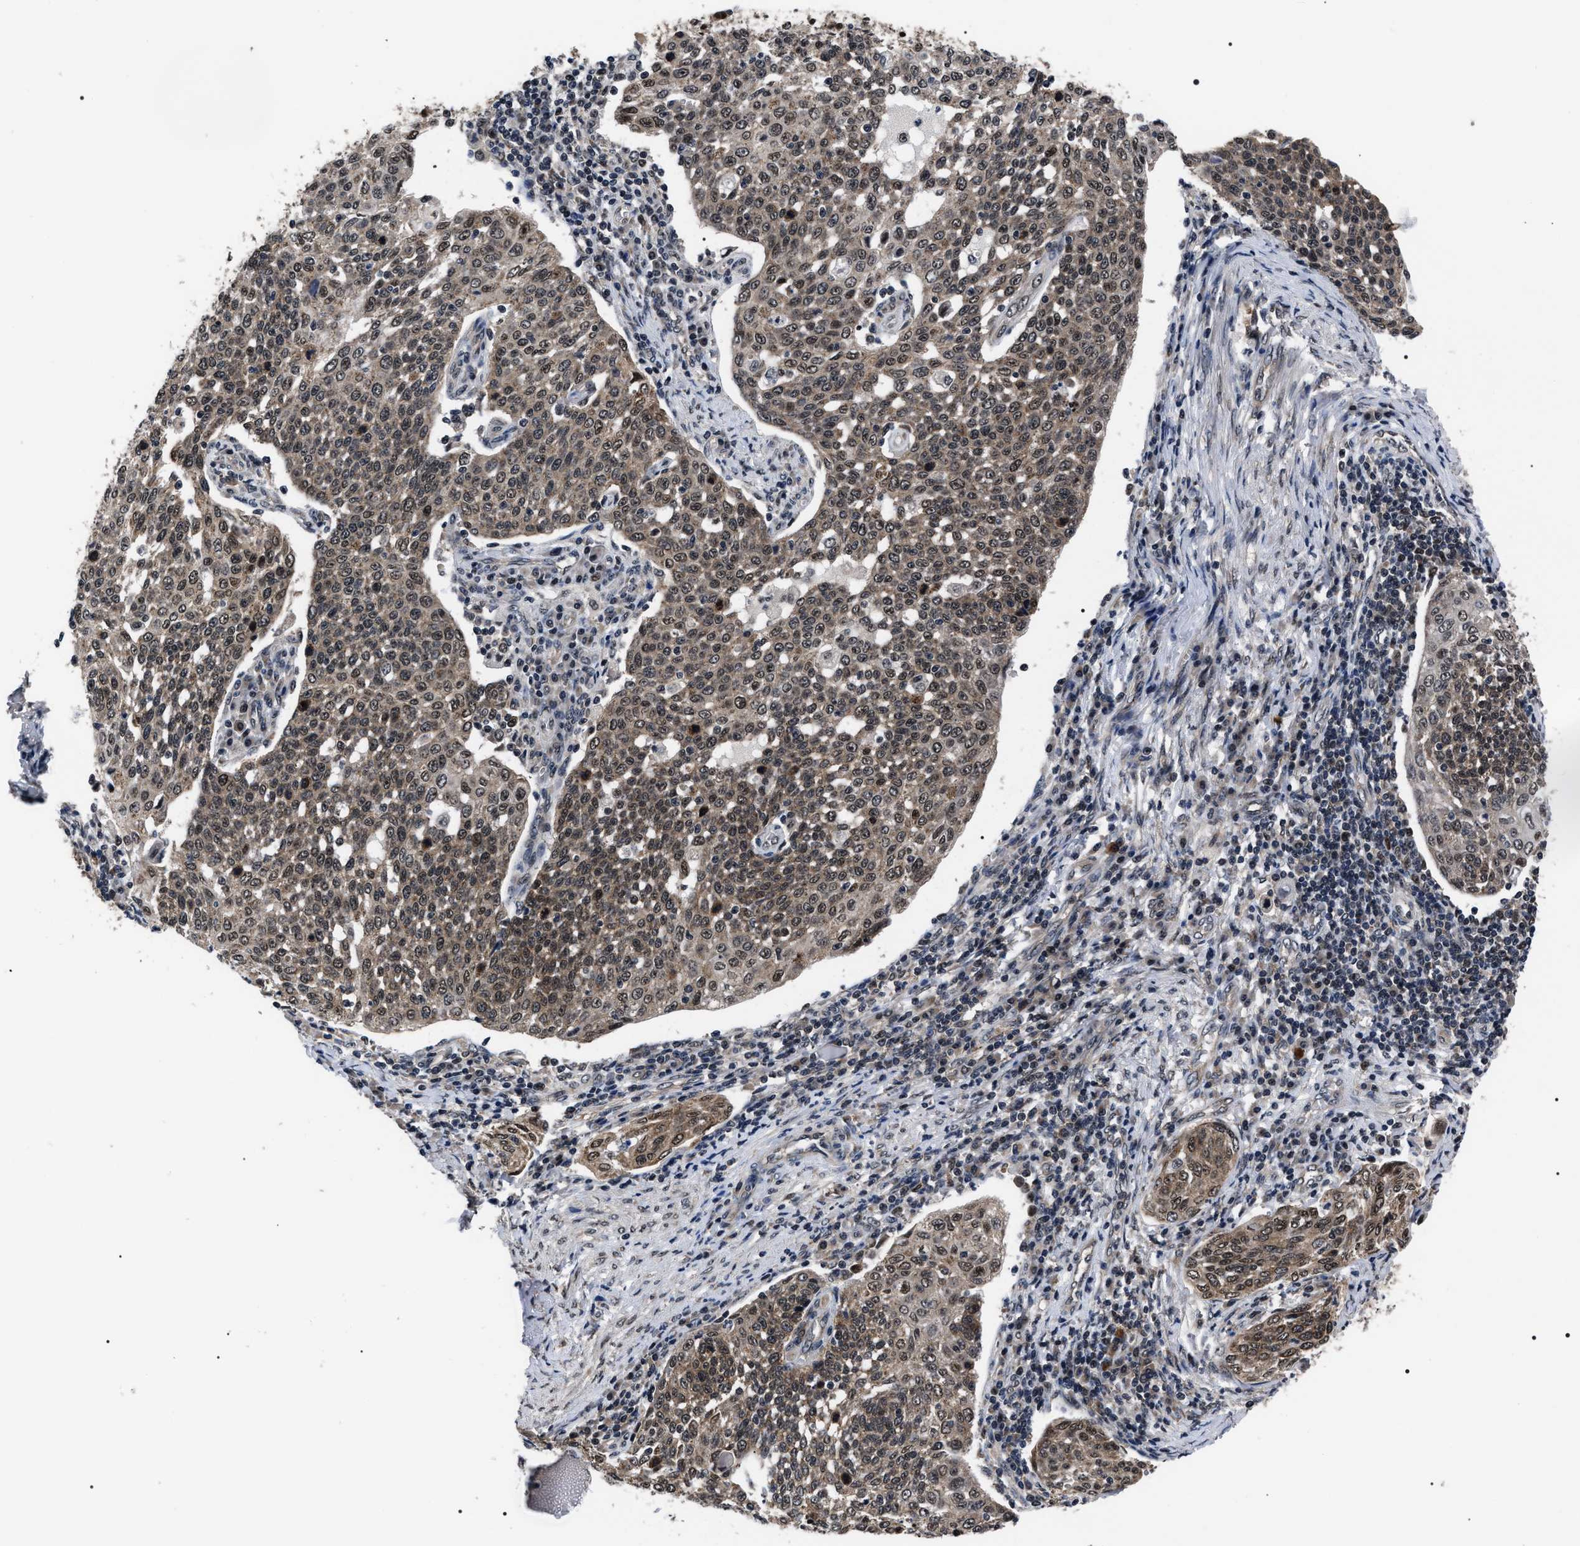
{"staining": {"intensity": "moderate", "quantity": ">75%", "location": "cytoplasmic/membranous,nuclear"}, "tissue": "cervical cancer", "cell_type": "Tumor cells", "image_type": "cancer", "snomed": [{"axis": "morphology", "description": "Squamous cell carcinoma, NOS"}, {"axis": "topography", "description": "Cervix"}], "caption": "Protein staining reveals moderate cytoplasmic/membranous and nuclear expression in about >75% of tumor cells in cervical cancer (squamous cell carcinoma). The staining was performed using DAB (3,3'-diaminobenzidine) to visualize the protein expression in brown, while the nuclei were stained in blue with hematoxylin (Magnification: 20x).", "gene": "CSNK2A1", "patient": {"sex": "female", "age": 34}}